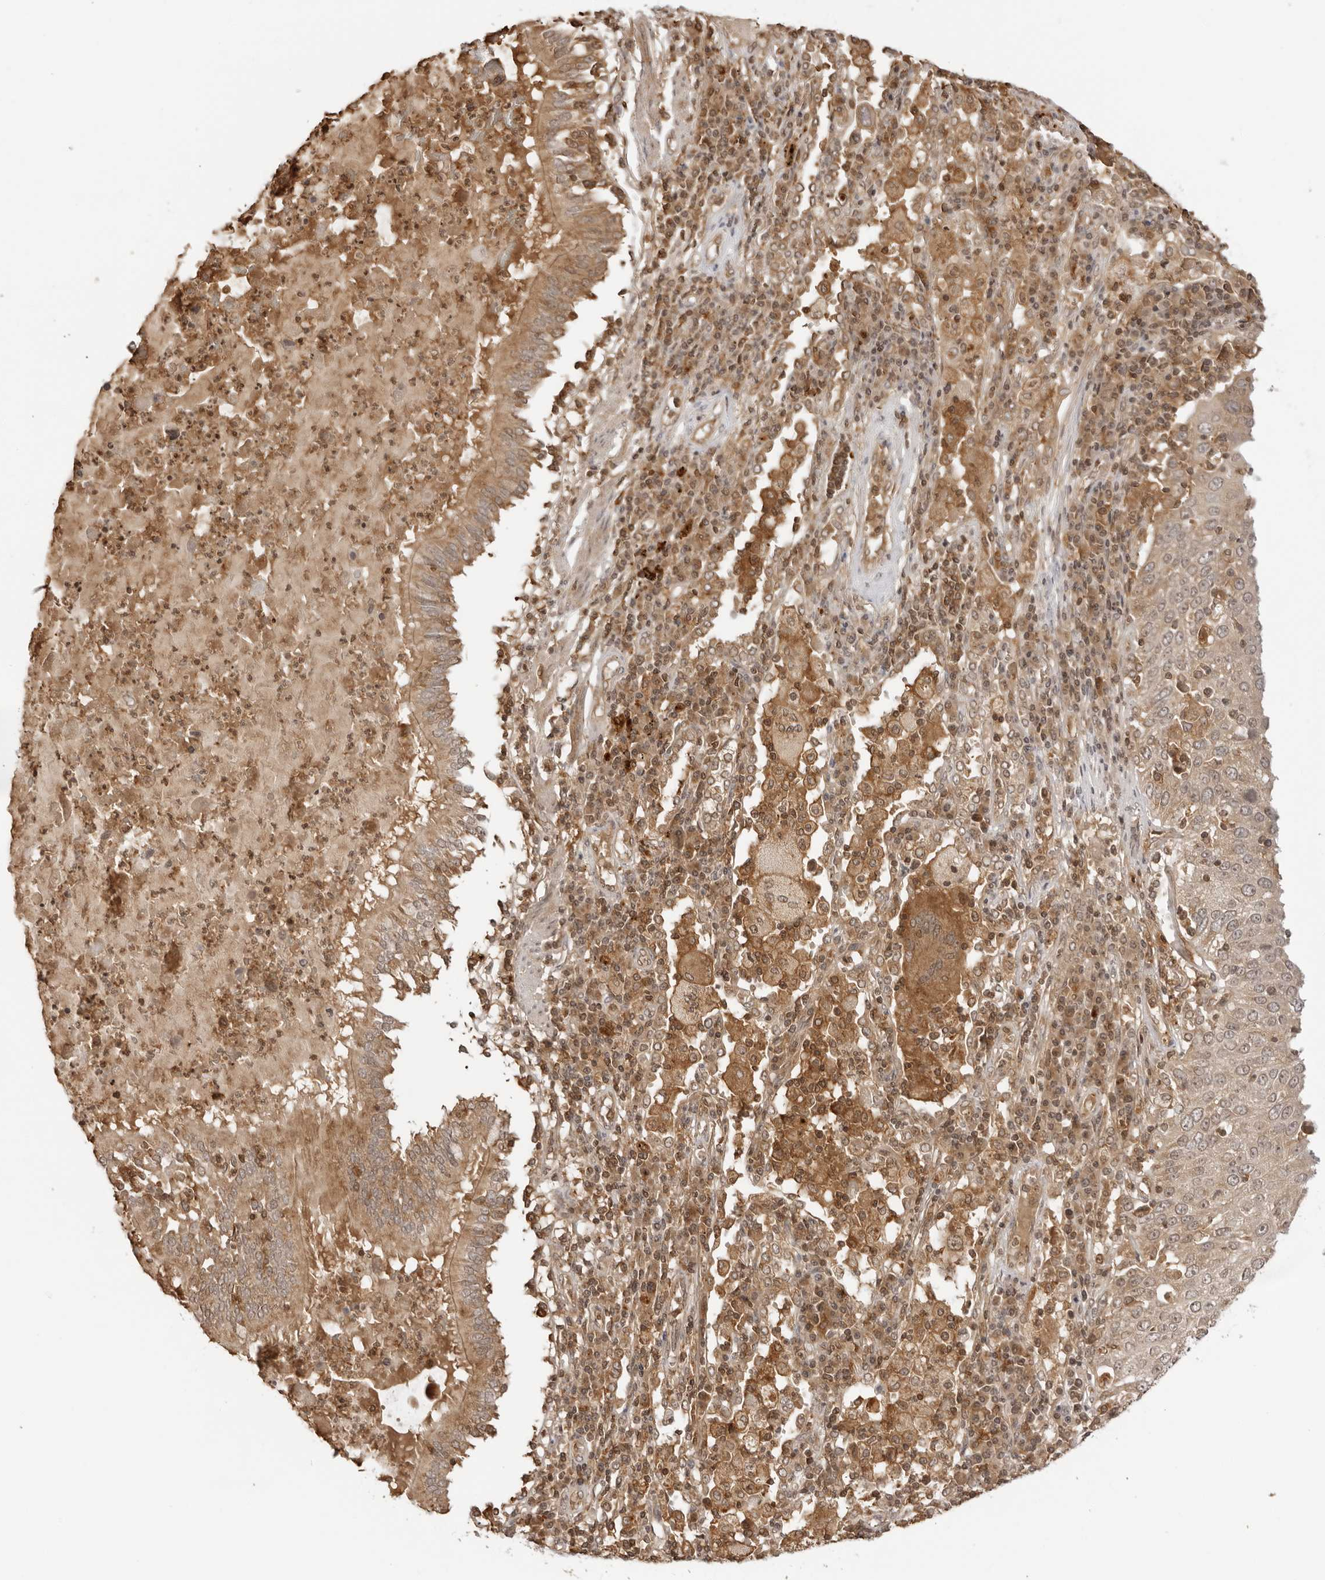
{"staining": {"intensity": "weak", "quantity": ">75%", "location": "cytoplasmic/membranous"}, "tissue": "lung cancer", "cell_type": "Tumor cells", "image_type": "cancer", "snomed": [{"axis": "morphology", "description": "Squamous cell carcinoma, NOS"}, {"axis": "topography", "description": "Lung"}], "caption": "Immunohistochemistry image of neoplastic tissue: lung squamous cell carcinoma stained using IHC displays low levels of weak protein expression localized specifically in the cytoplasmic/membranous of tumor cells, appearing as a cytoplasmic/membranous brown color.", "gene": "IKBKE", "patient": {"sex": "male", "age": 65}}